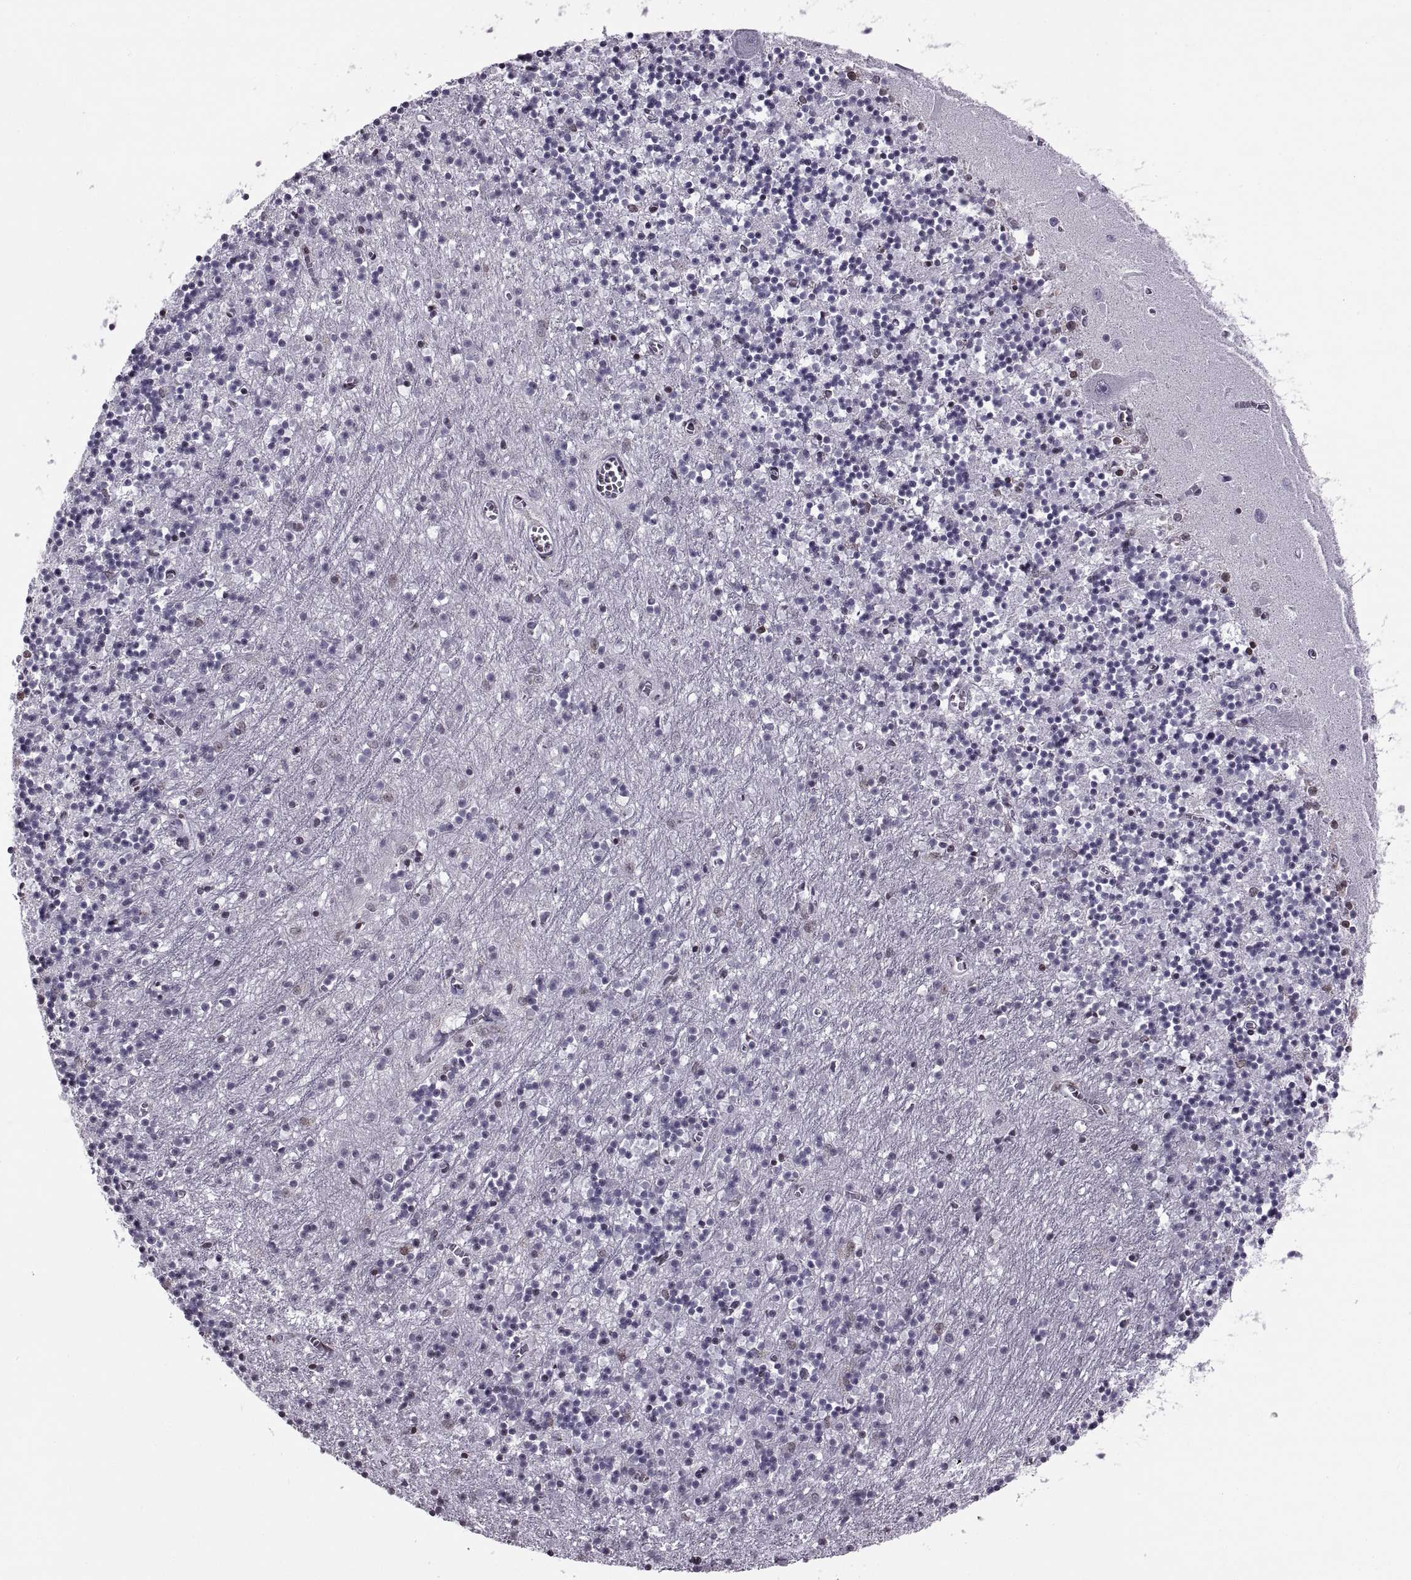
{"staining": {"intensity": "weak", "quantity": "<25%", "location": "nuclear"}, "tissue": "cerebellum", "cell_type": "Cells in granular layer", "image_type": "normal", "snomed": [{"axis": "morphology", "description": "Normal tissue, NOS"}, {"axis": "topography", "description": "Cerebellum"}], "caption": "DAB immunohistochemical staining of unremarkable human cerebellum exhibits no significant staining in cells in granular layer.", "gene": "H1", "patient": {"sex": "female", "age": 64}}